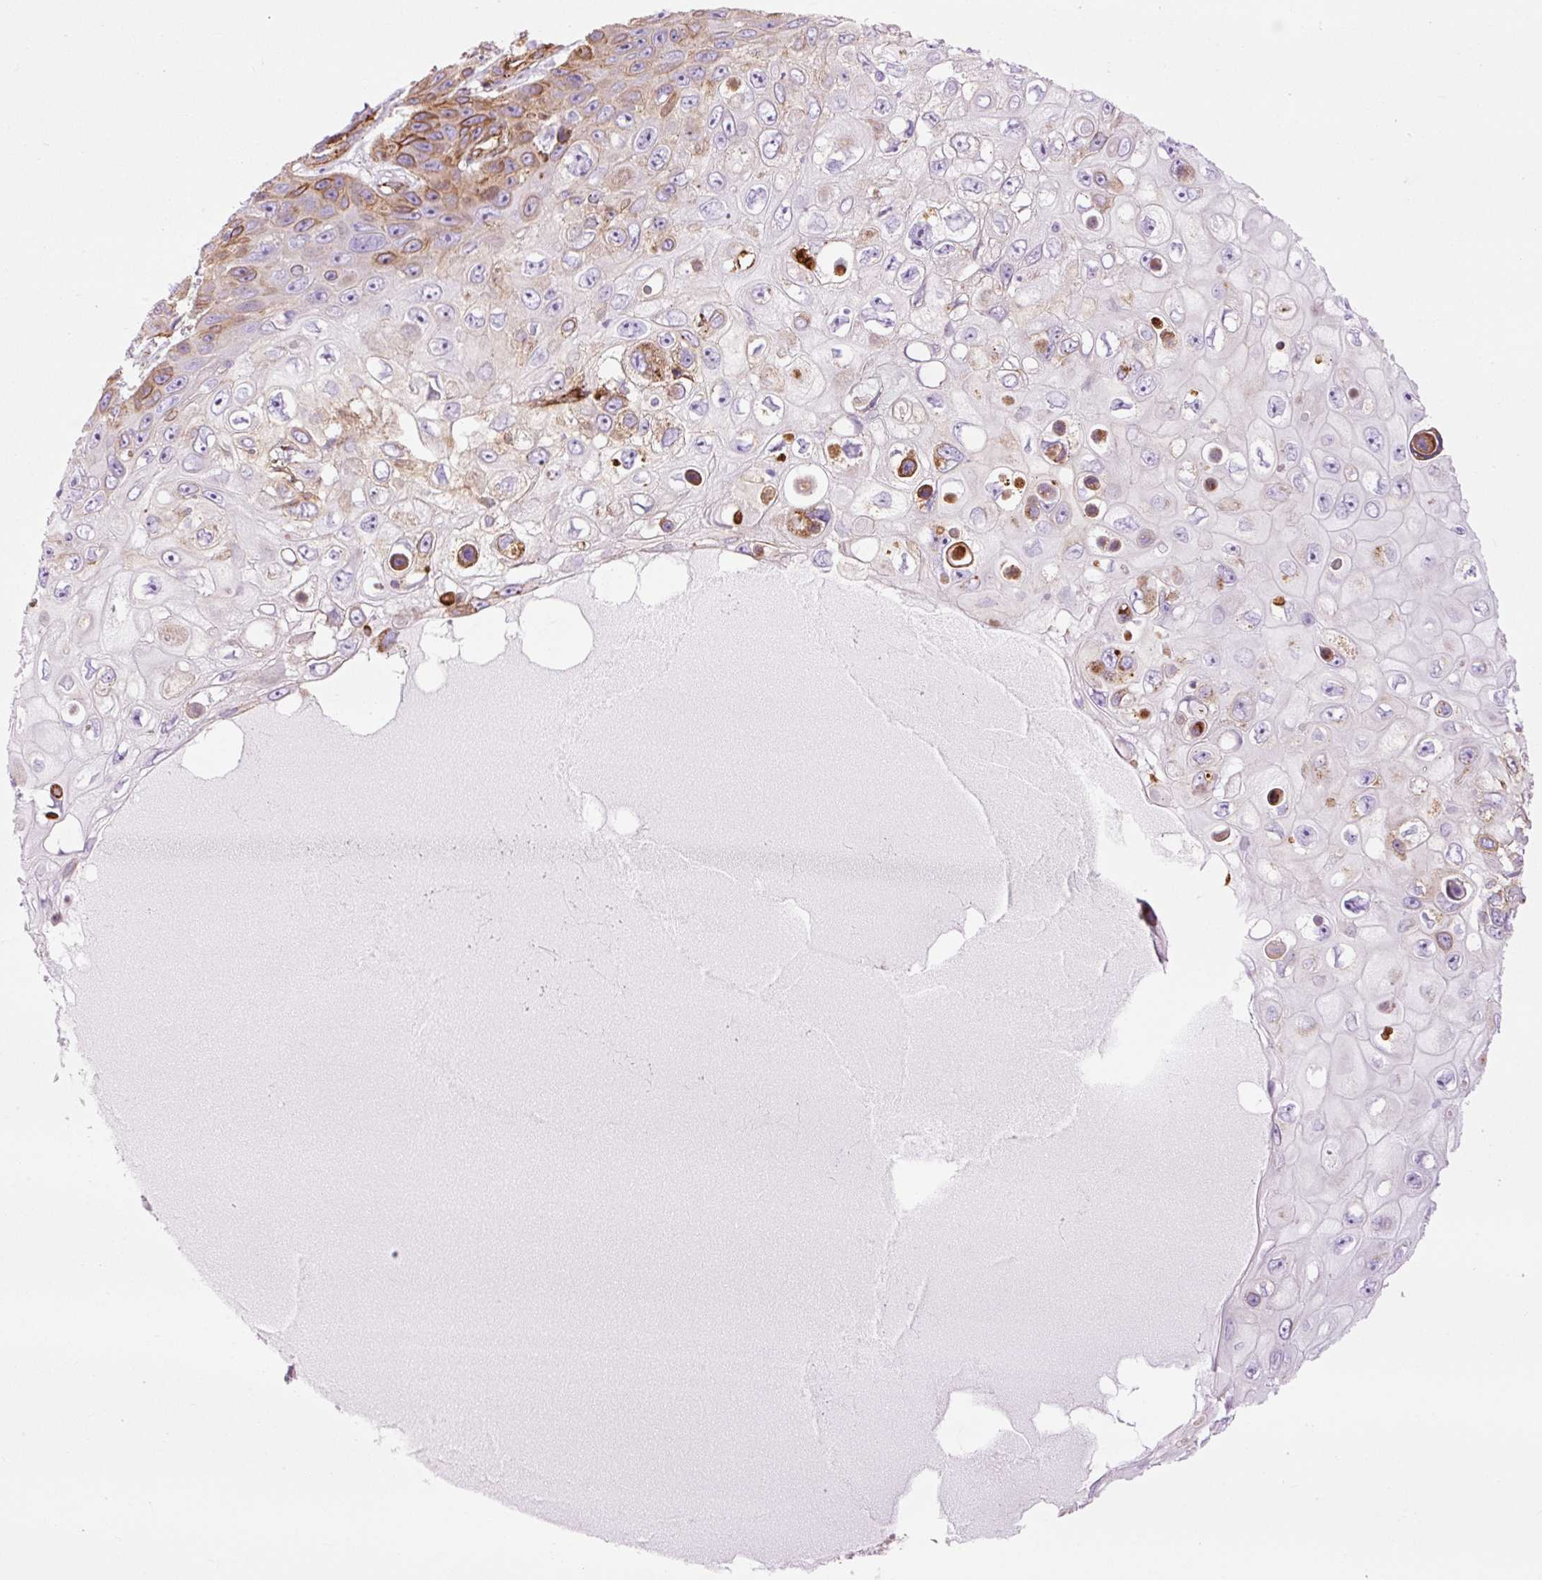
{"staining": {"intensity": "moderate", "quantity": "<25%", "location": "cytoplasmic/membranous"}, "tissue": "skin cancer", "cell_type": "Tumor cells", "image_type": "cancer", "snomed": [{"axis": "morphology", "description": "Squamous cell carcinoma, NOS"}, {"axis": "topography", "description": "Skin"}], "caption": "This is an image of immunohistochemistry (IHC) staining of skin squamous cell carcinoma, which shows moderate staining in the cytoplasmic/membranous of tumor cells.", "gene": "CAV1", "patient": {"sex": "male", "age": 82}}